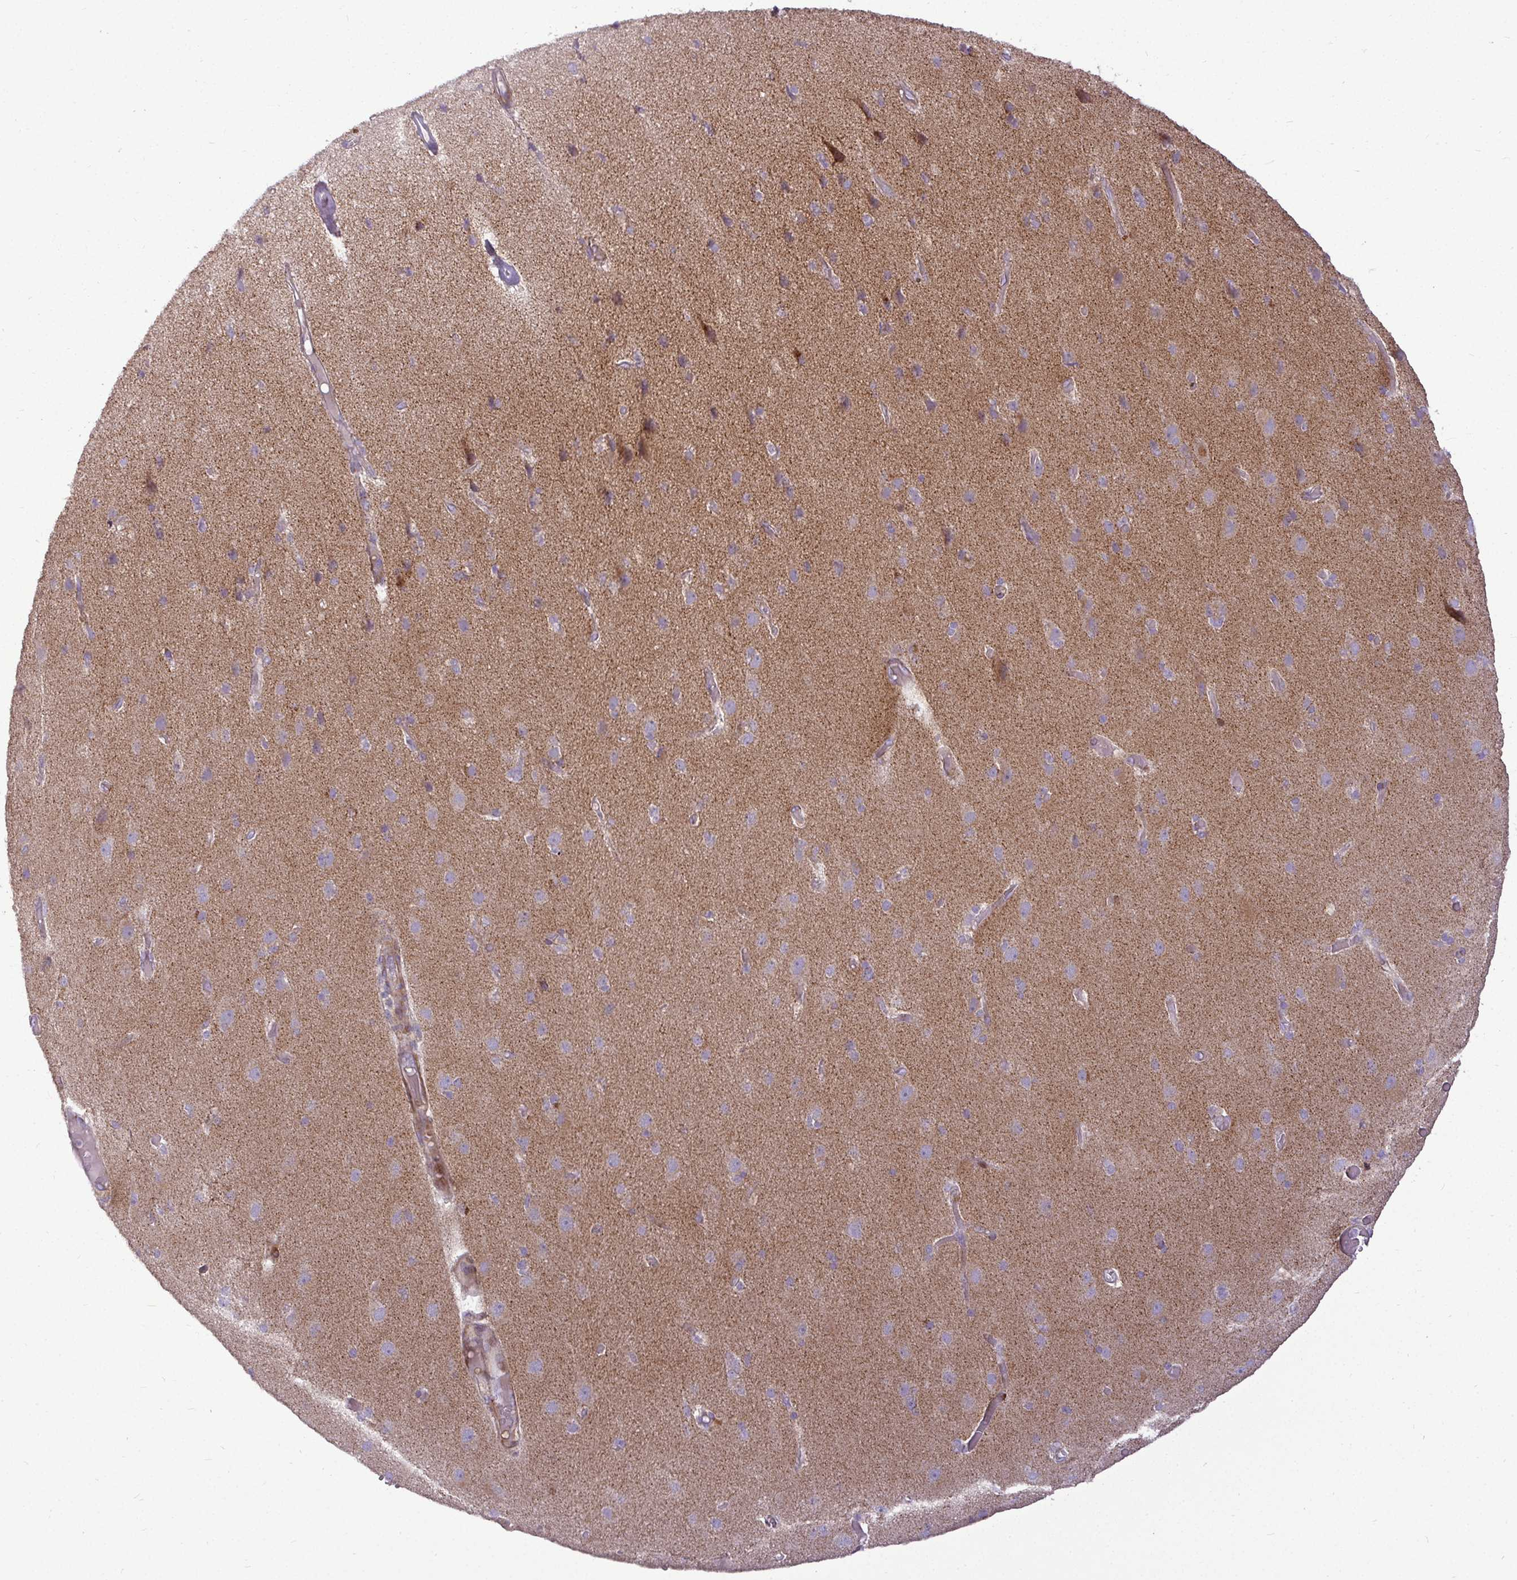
{"staining": {"intensity": "negative", "quantity": "none", "location": "none"}, "tissue": "cerebral cortex", "cell_type": "Endothelial cells", "image_type": "normal", "snomed": [{"axis": "morphology", "description": "Normal tissue, NOS"}, {"axis": "morphology", "description": "Glioma, malignant, High grade"}, {"axis": "topography", "description": "Cerebral cortex"}], "caption": "This image is of unremarkable cerebral cortex stained with immunohistochemistry to label a protein in brown with the nuclei are counter-stained blue. There is no staining in endothelial cells.", "gene": "STRIP1", "patient": {"sex": "male", "age": 71}}